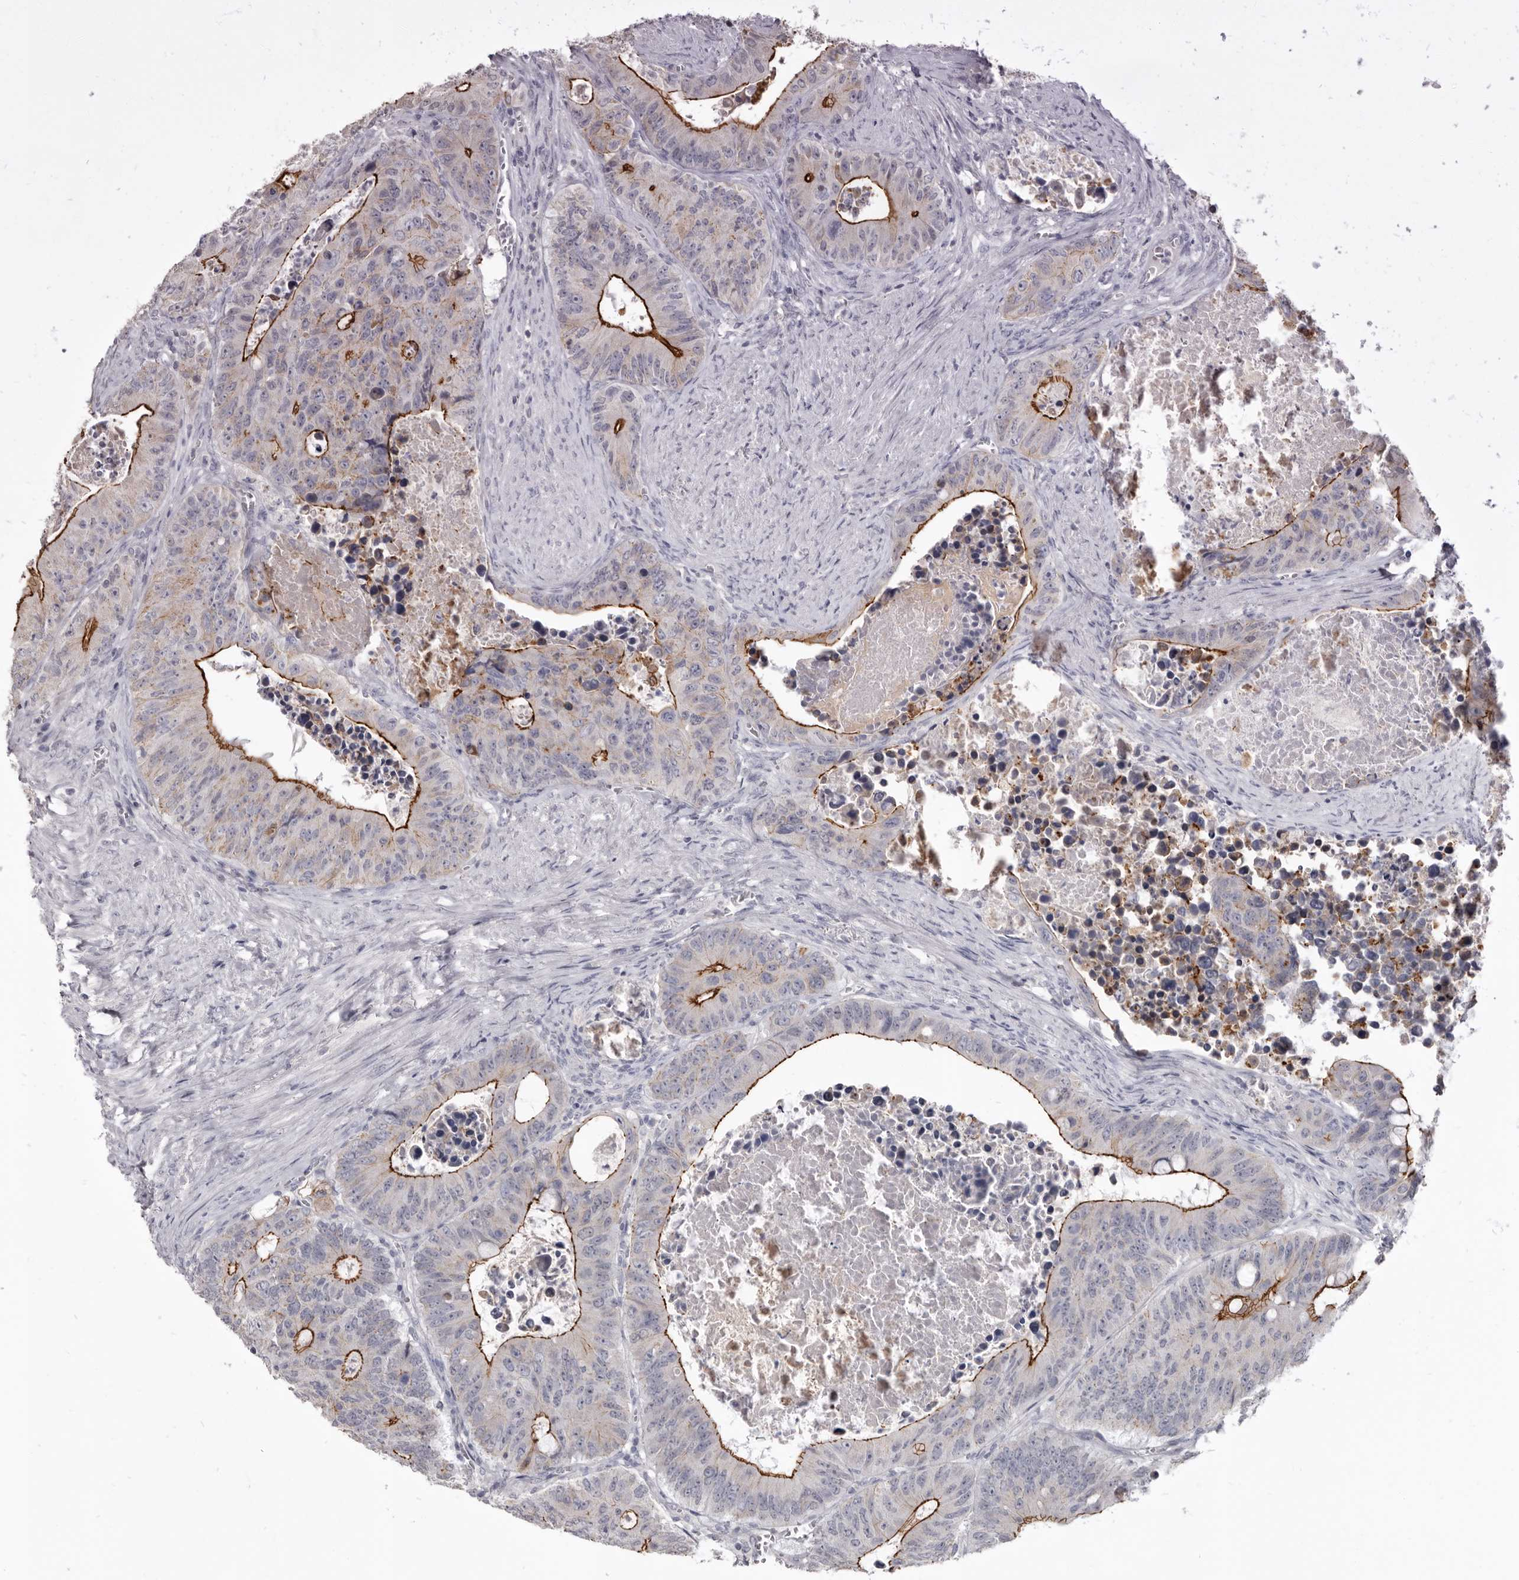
{"staining": {"intensity": "strong", "quantity": "25%-75%", "location": "cytoplasmic/membranous"}, "tissue": "colorectal cancer", "cell_type": "Tumor cells", "image_type": "cancer", "snomed": [{"axis": "morphology", "description": "Adenocarcinoma, NOS"}, {"axis": "topography", "description": "Colon"}], "caption": "Immunohistochemistry histopathology image of adenocarcinoma (colorectal) stained for a protein (brown), which demonstrates high levels of strong cytoplasmic/membranous staining in approximately 25%-75% of tumor cells.", "gene": "CGN", "patient": {"sex": "male", "age": 87}}